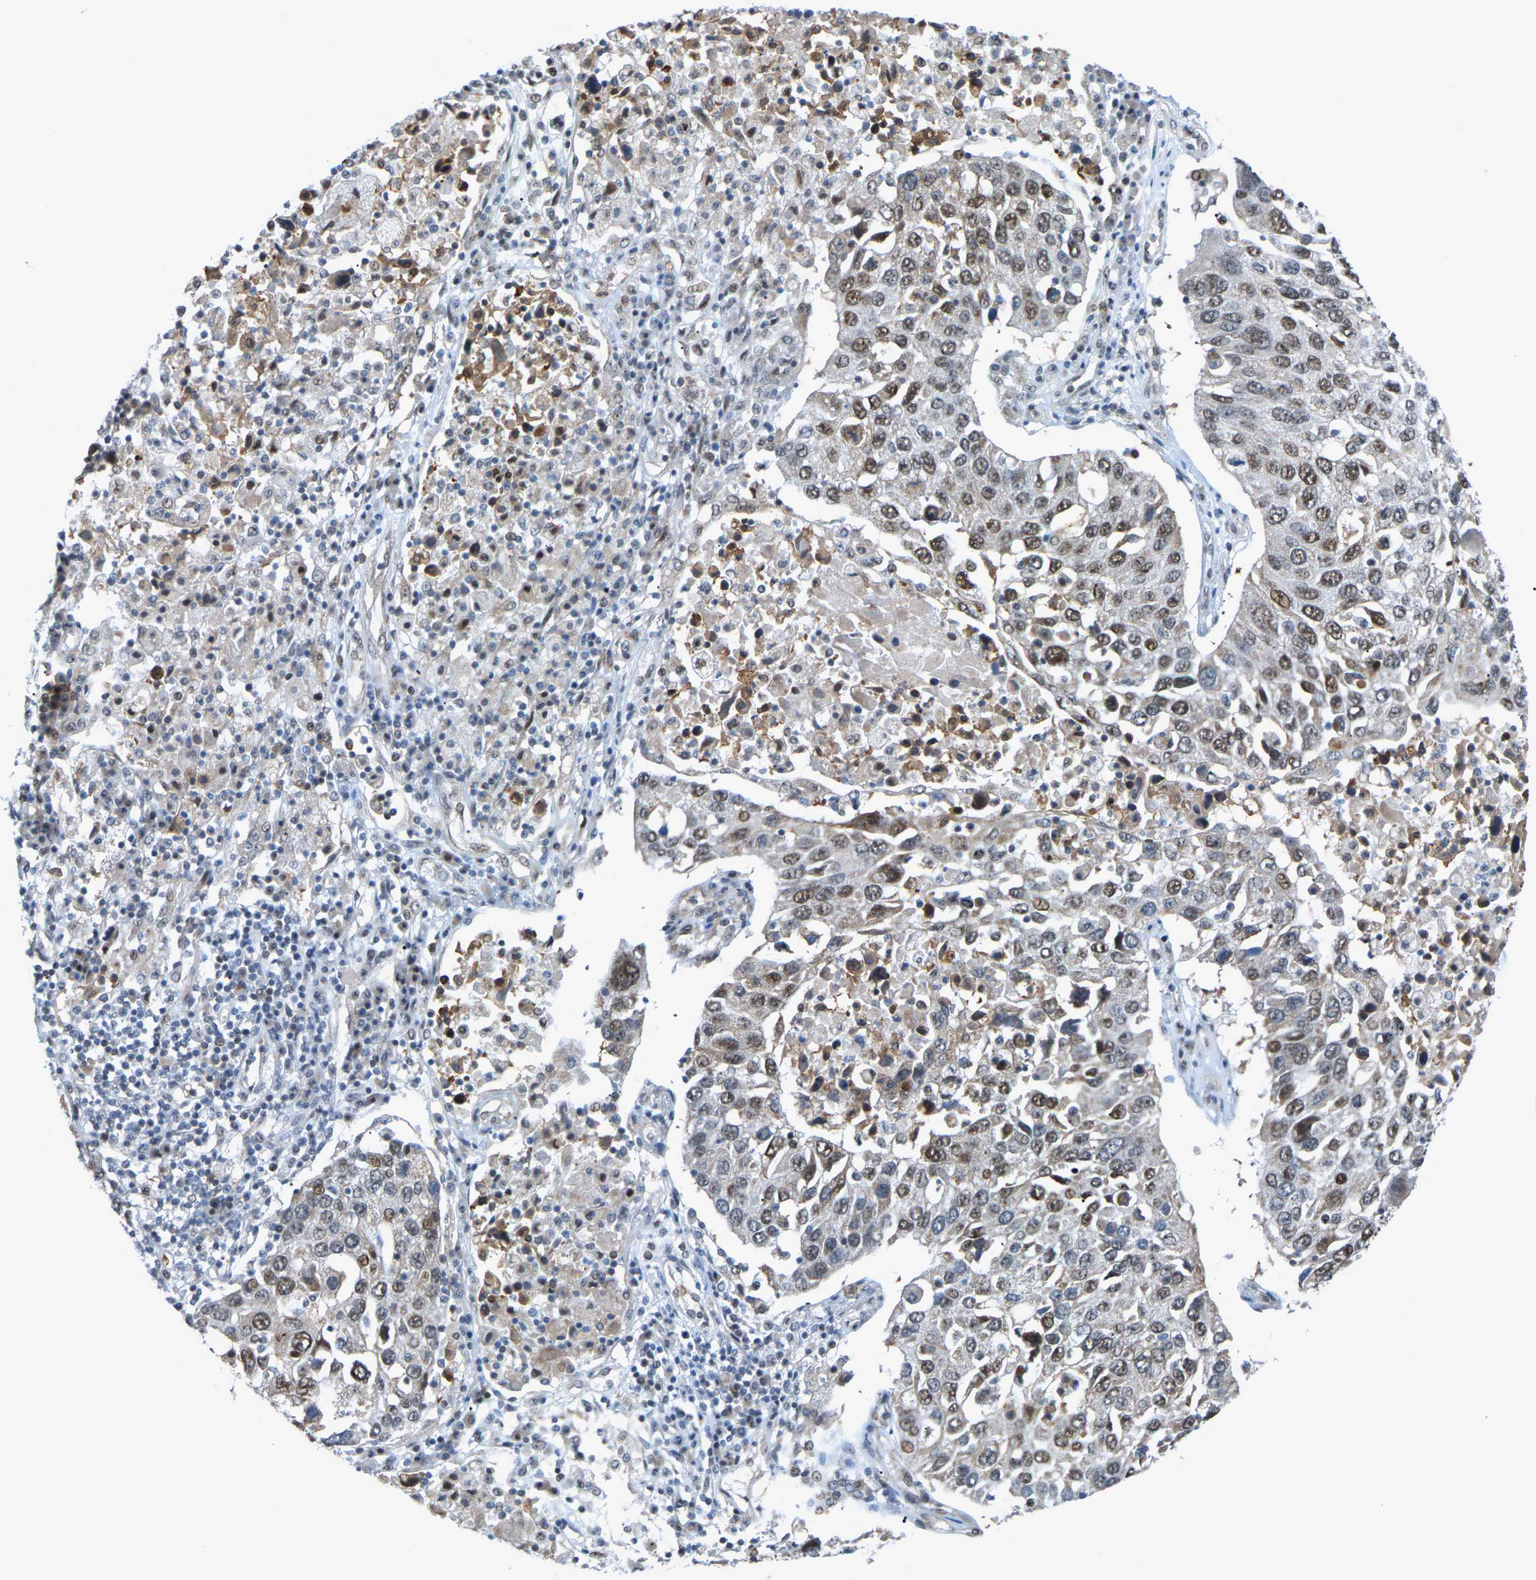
{"staining": {"intensity": "weak", "quantity": "<25%", "location": "nuclear"}, "tissue": "lung cancer", "cell_type": "Tumor cells", "image_type": "cancer", "snomed": [{"axis": "morphology", "description": "Squamous cell carcinoma, NOS"}, {"axis": "topography", "description": "Lung"}], "caption": "Tumor cells are negative for protein expression in human squamous cell carcinoma (lung). (Stains: DAB (3,3'-diaminobenzidine) immunohistochemistry with hematoxylin counter stain, Microscopy: brightfield microscopy at high magnification).", "gene": "CROT", "patient": {"sex": "male", "age": 65}}